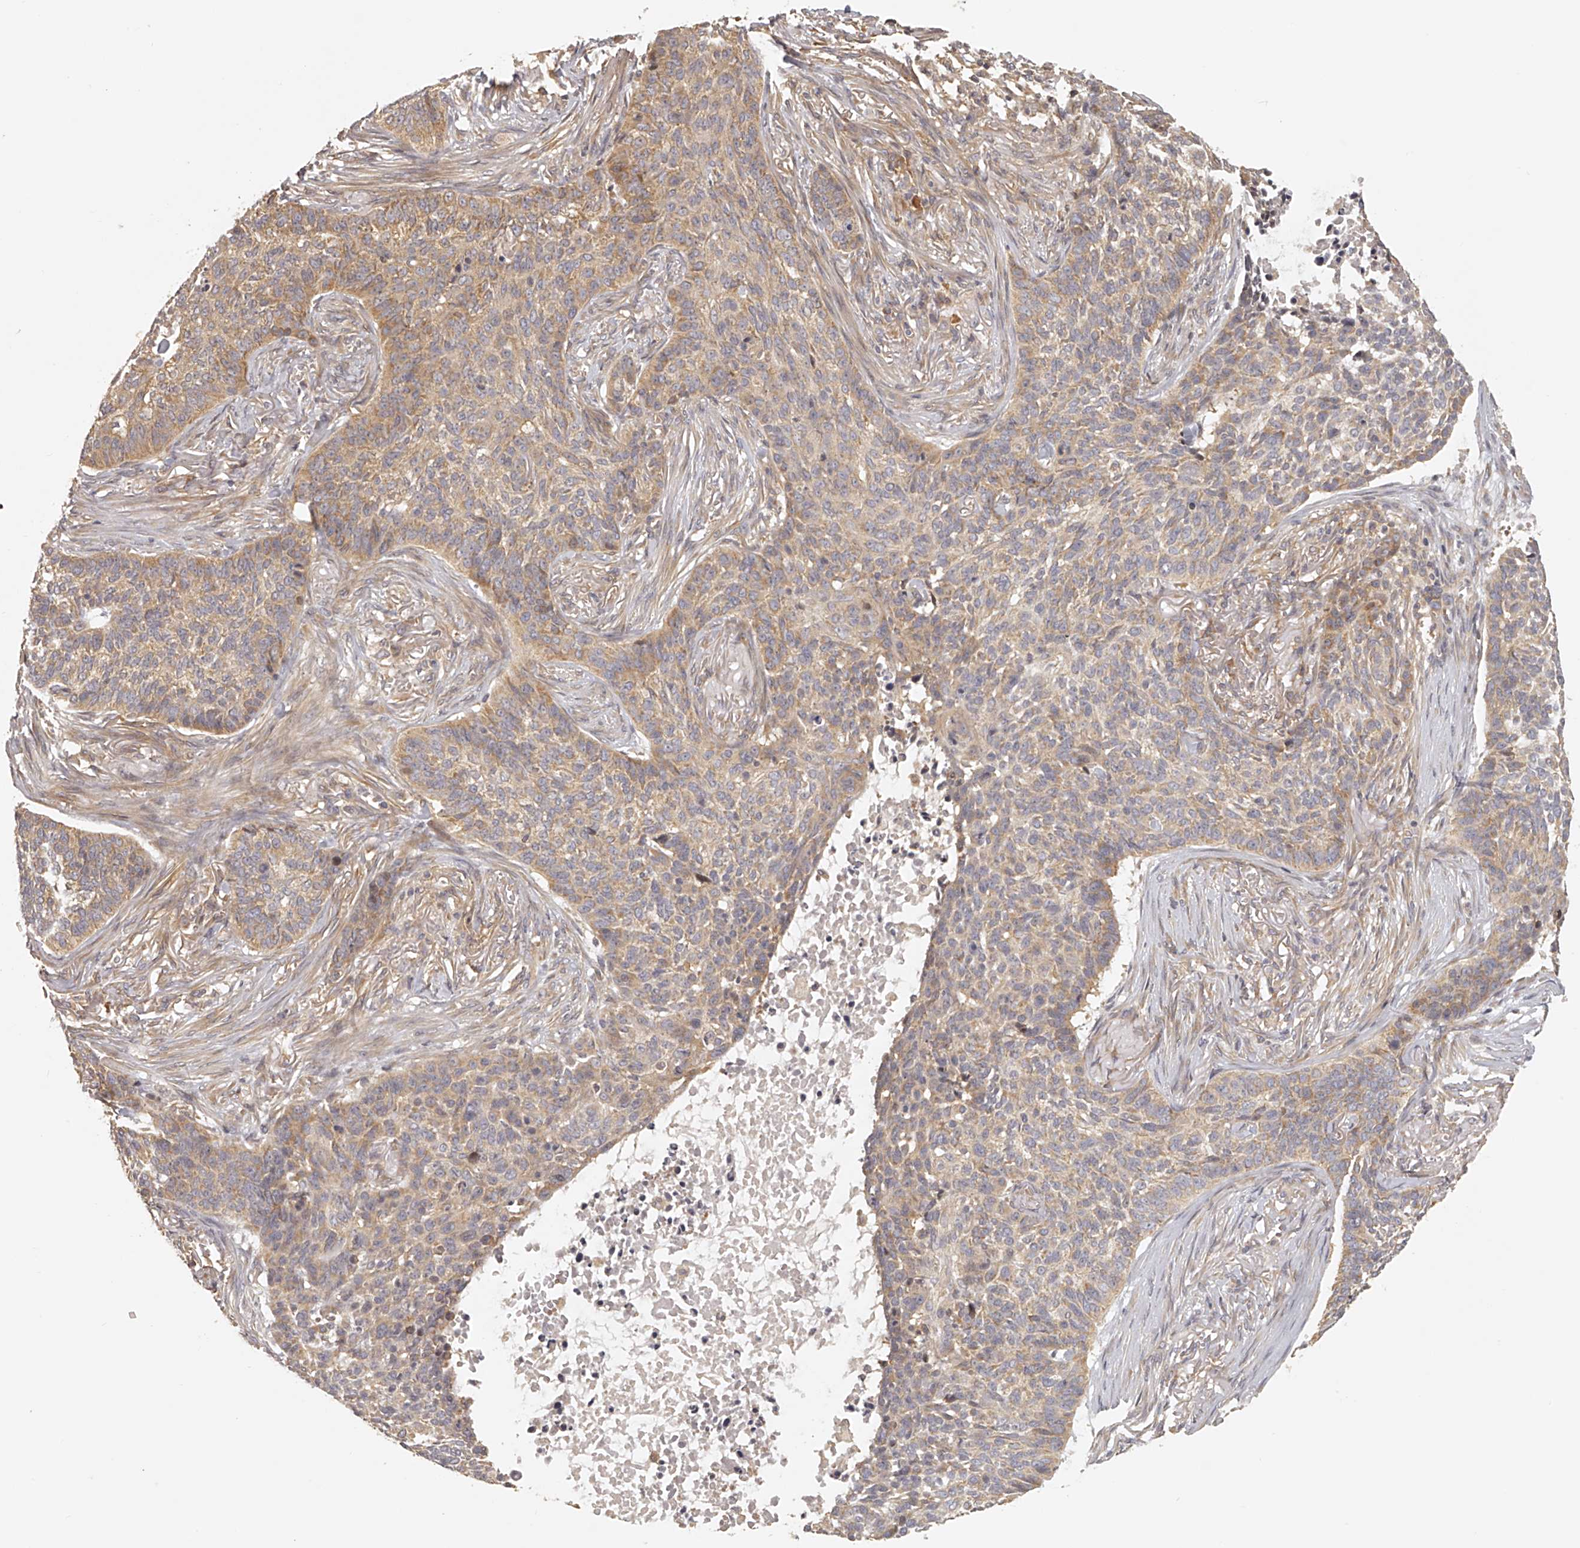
{"staining": {"intensity": "weak", "quantity": ">75%", "location": "cytoplasmic/membranous"}, "tissue": "skin cancer", "cell_type": "Tumor cells", "image_type": "cancer", "snomed": [{"axis": "morphology", "description": "Basal cell carcinoma"}, {"axis": "topography", "description": "Skin"}], "caption": "Approximately >75% of tumor cells in human skin cancer reveal weak cytoplasmic/membranous protein positivity as visualized by brown immunohistochemical staining.", "gene": "EIF3I", "patient": {"sex": "male", "age": 85}}